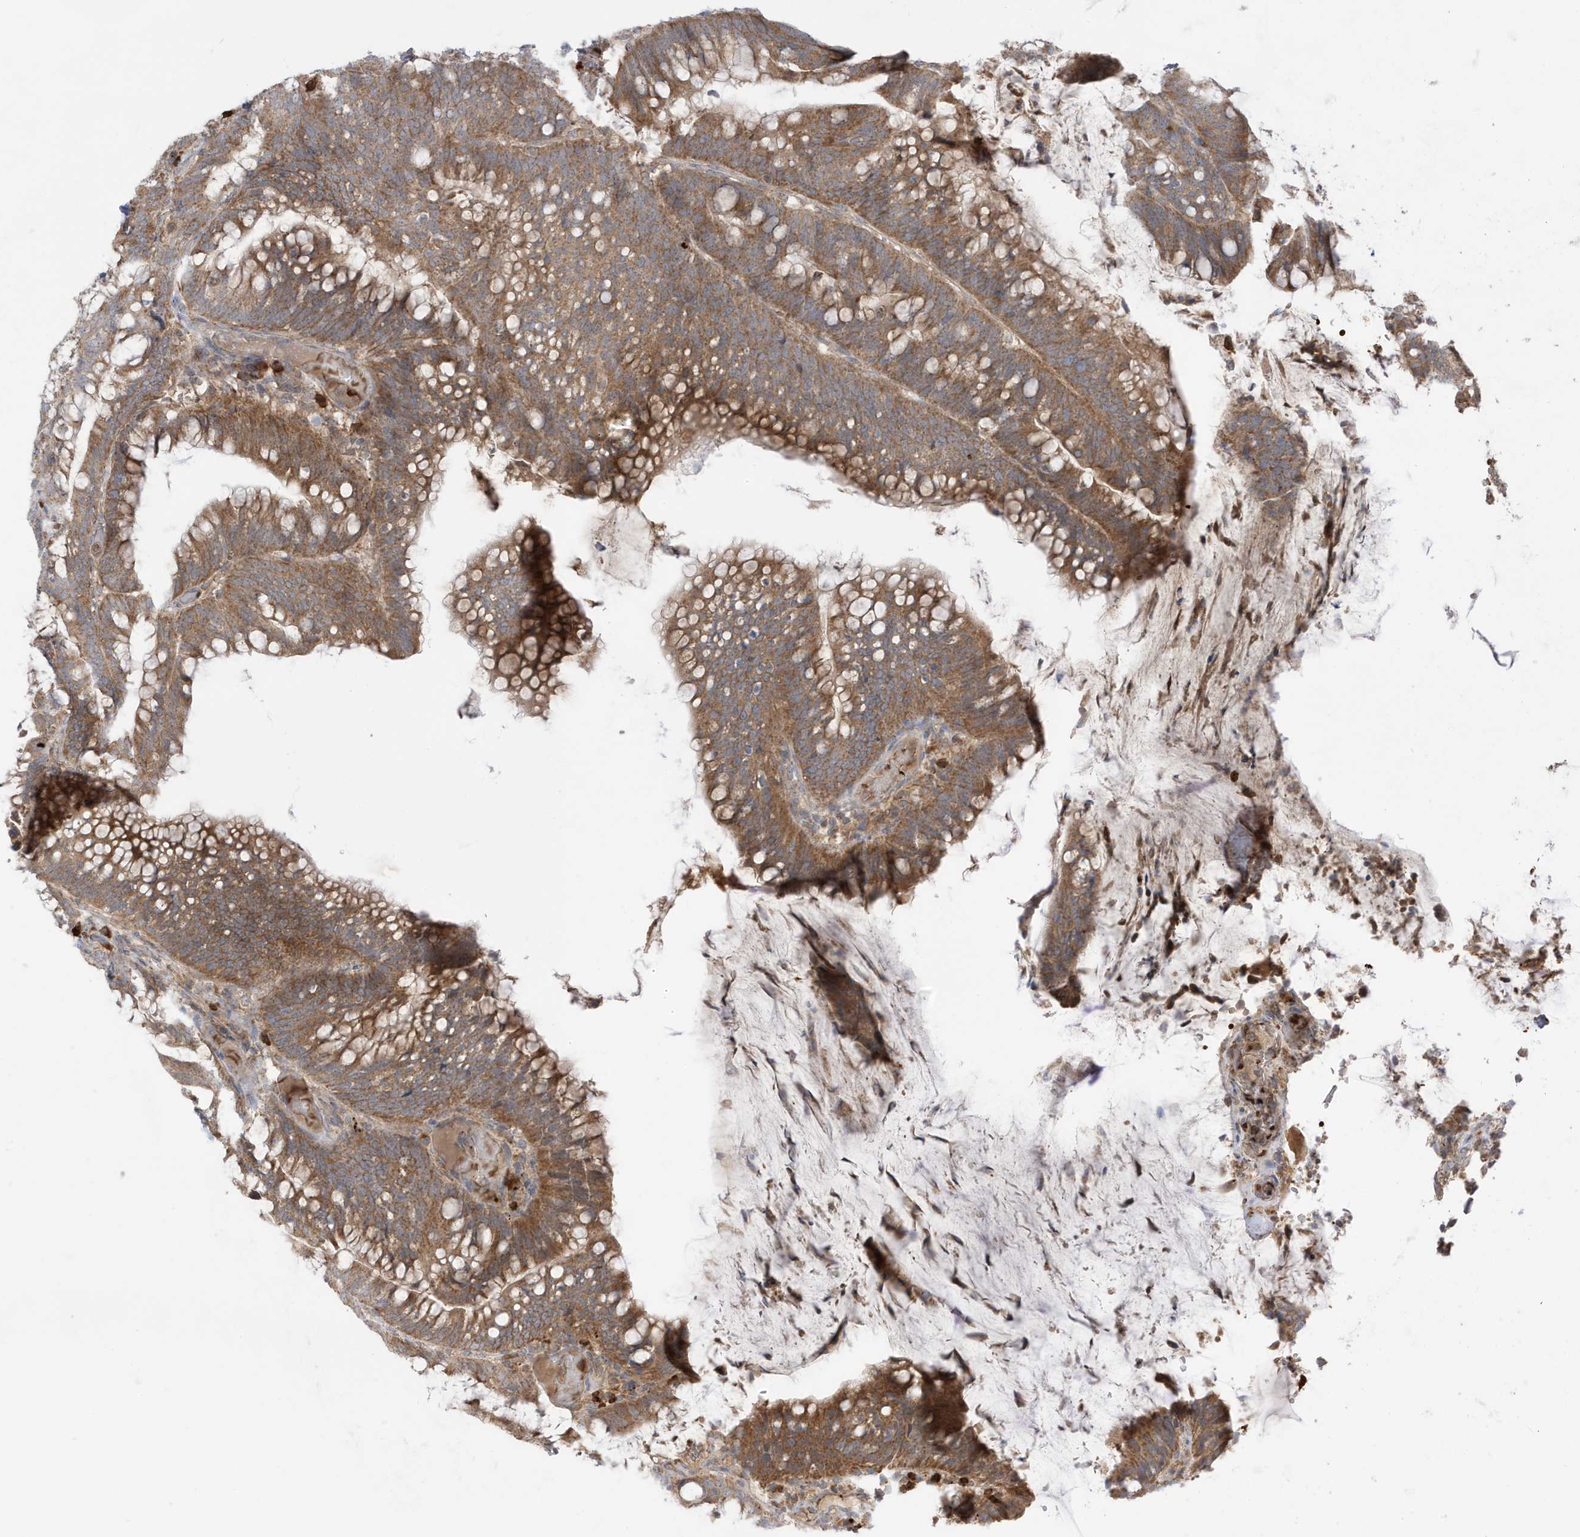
{"staining": {"intensity": "moderate", "quantity": ">75%", "location": "cytoplasmic/membranous"}, "tissue": "colorectal cancer", "cell_type": "Tumor cells", "image_type": "cancer", "snomed": [{"axis": "morphology", "description": "Adenocarcinoma, NOS"}, {"axis": "topography", "description": "Colon"}], "caption": "An immunohistochemistry (IHC) photomicrograph of neoplastic tissue is shown. Protein staining in brown highlights moderate cytoplasmic/membranous positivity in colorectal cancer (adenocarcinoma) within tumor cells.", "gene": "NPPC", "patient": {"sex": "female", "age": 66}}